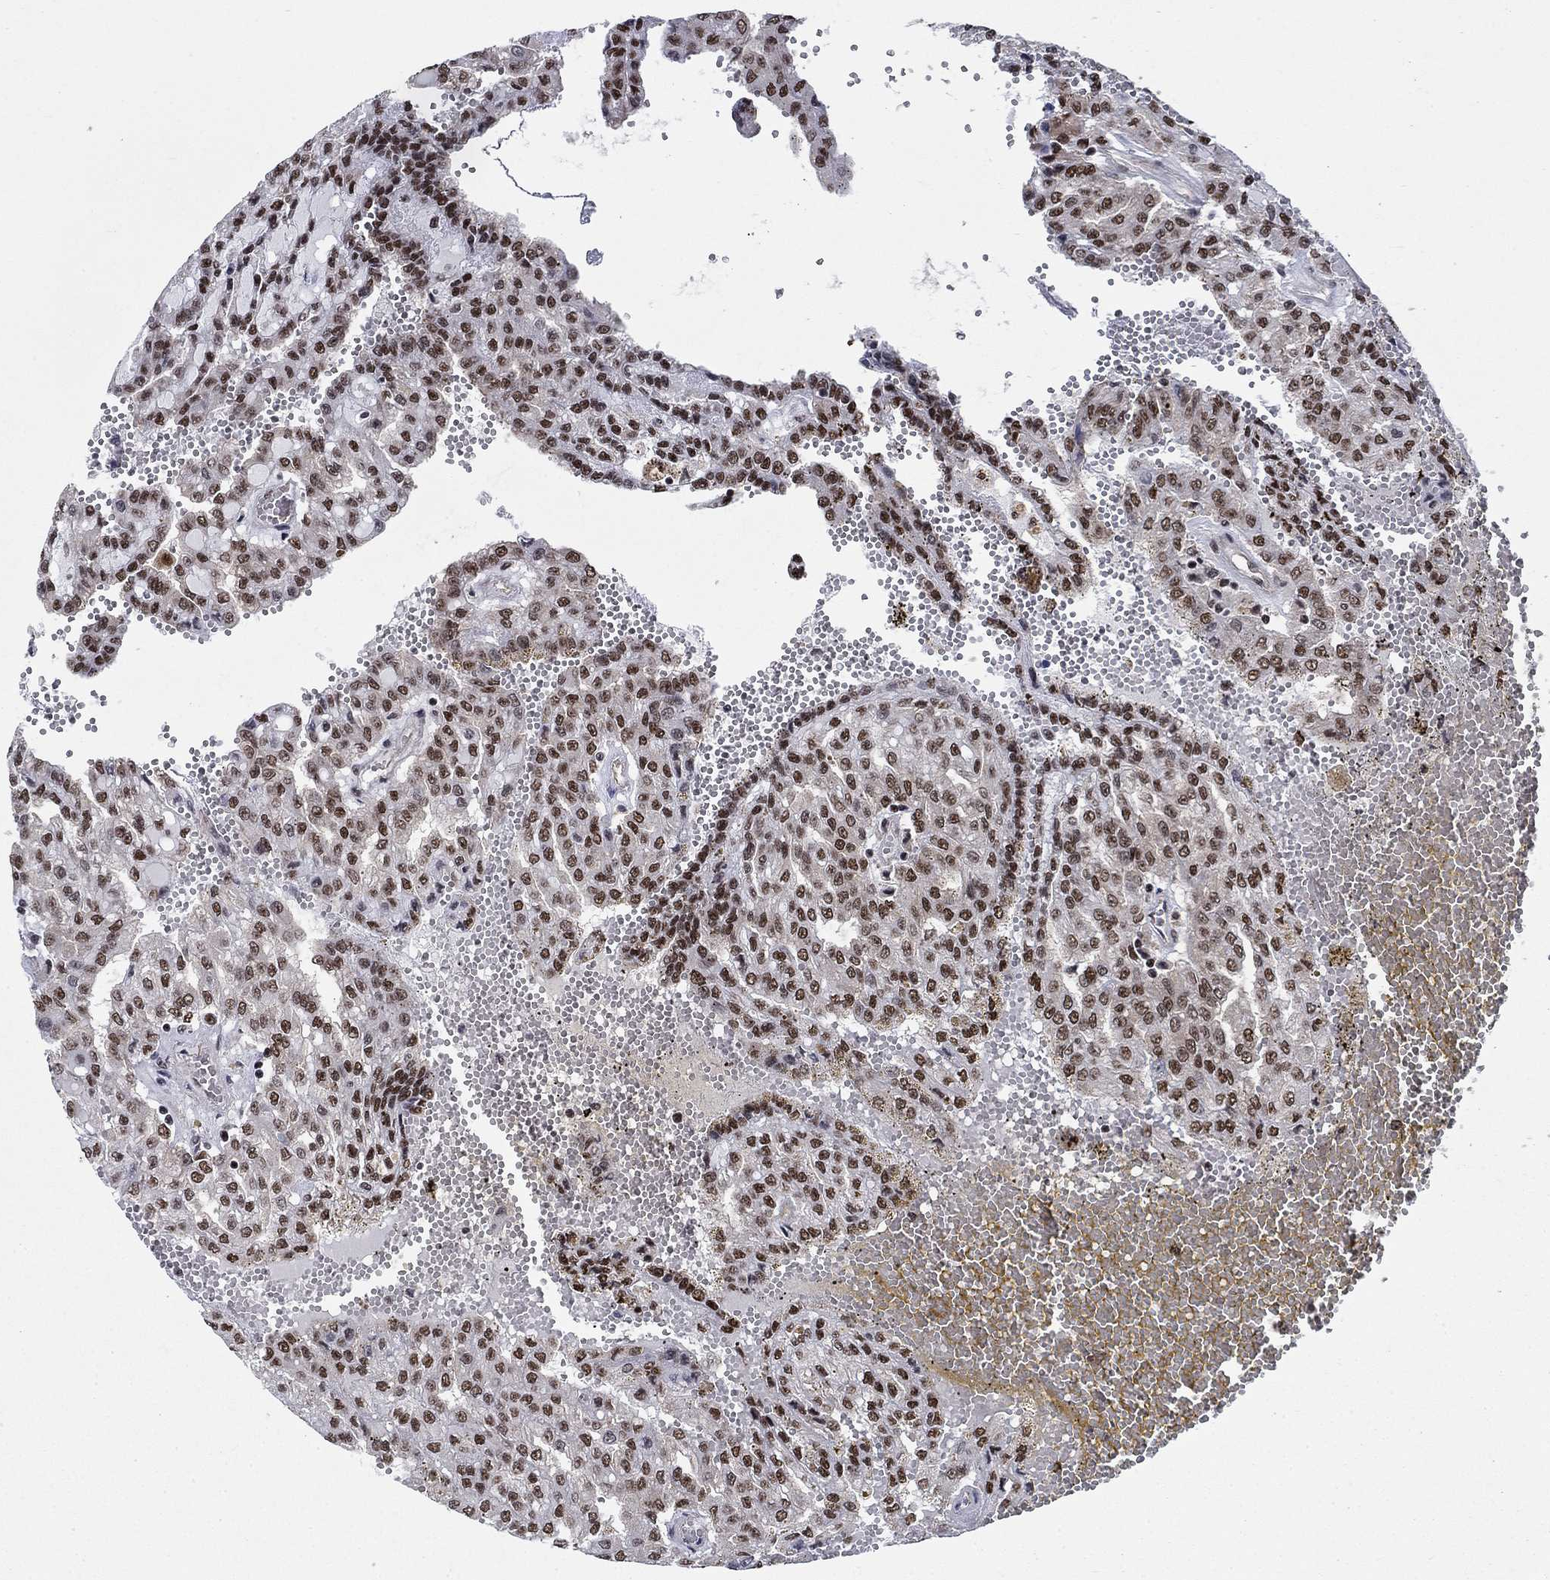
{"staining": {"intensity": "strong", "quantity": "25%-75%", "location": "nuclear"}, "tissue": "renal cancer", "cell_type": "Tumor cells", "image_type": "cancer", "snomed": [{"axis": "morphology", "description": "Adenocarcinoma, NOS"}, {"axis": "topography", "description": "Kidney"}], "caption": "Immunohistochemical staining of adenocarcinoma (renal) demonstrates high levels of strong nuclear protein expression in approximately 25%-75% of tumor cells.", "gene": "RPRD1B", "patient": {"sex": "male", "age": 63}}